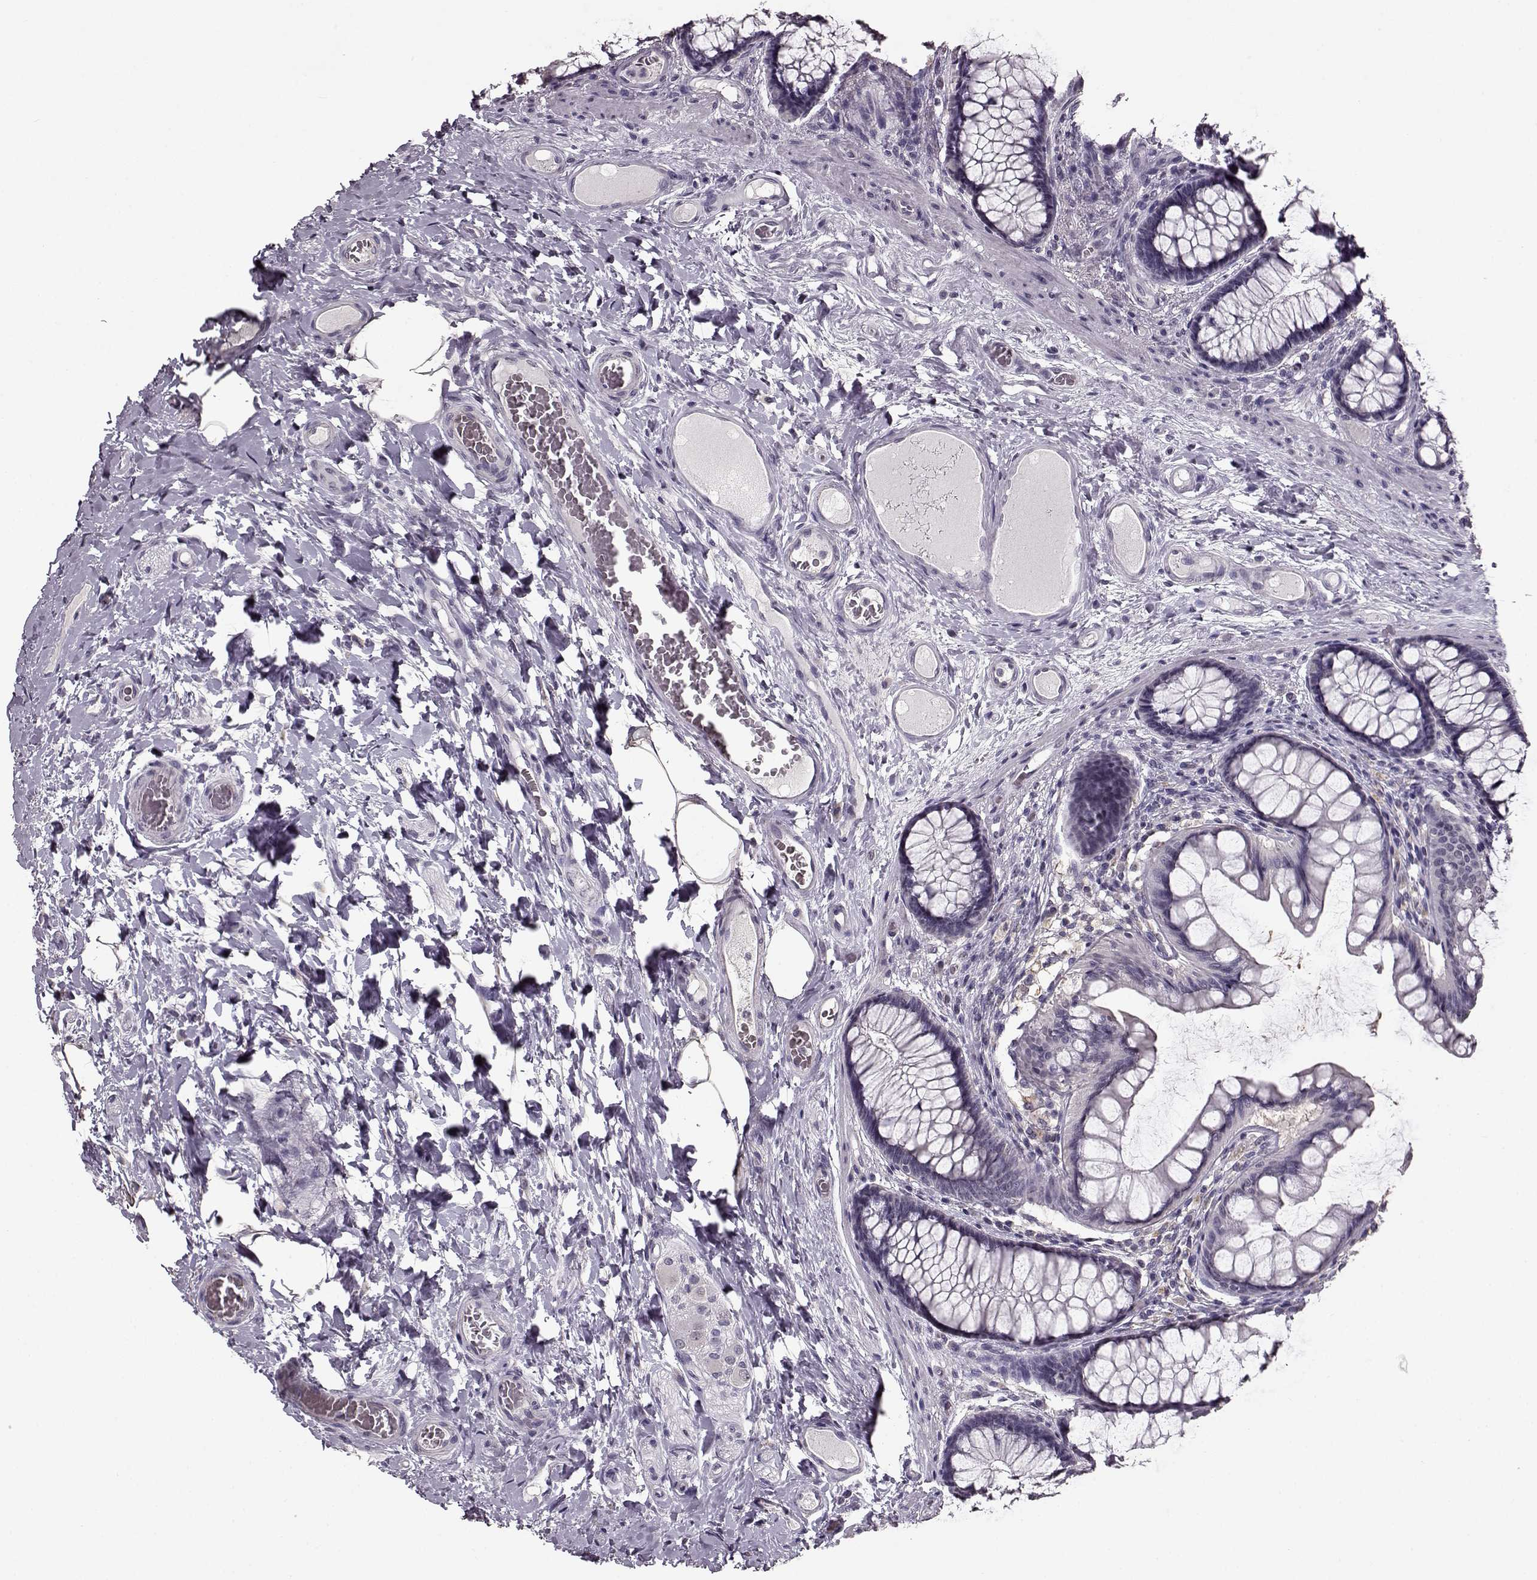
{"staining": {"intensity": "negative", "quantity": "none", "location": "none"}, "tissue": "colon", "cell_type": "Endothelial cells", "image_type": "normal", "snomed": [{"axis": "morphology", "description": "Normal tissue, NOS"}, {"axis": "topography", "description": "Colon"}], "caption": "DAB (3,3'-diaminobenzidine) immunohistochemical staining of benign colon displays no significant expression in endothelial cells. Nuclei are stained in blue.", "gene": "RP1L1", "patient": {"sex": "female", "age": 65}}